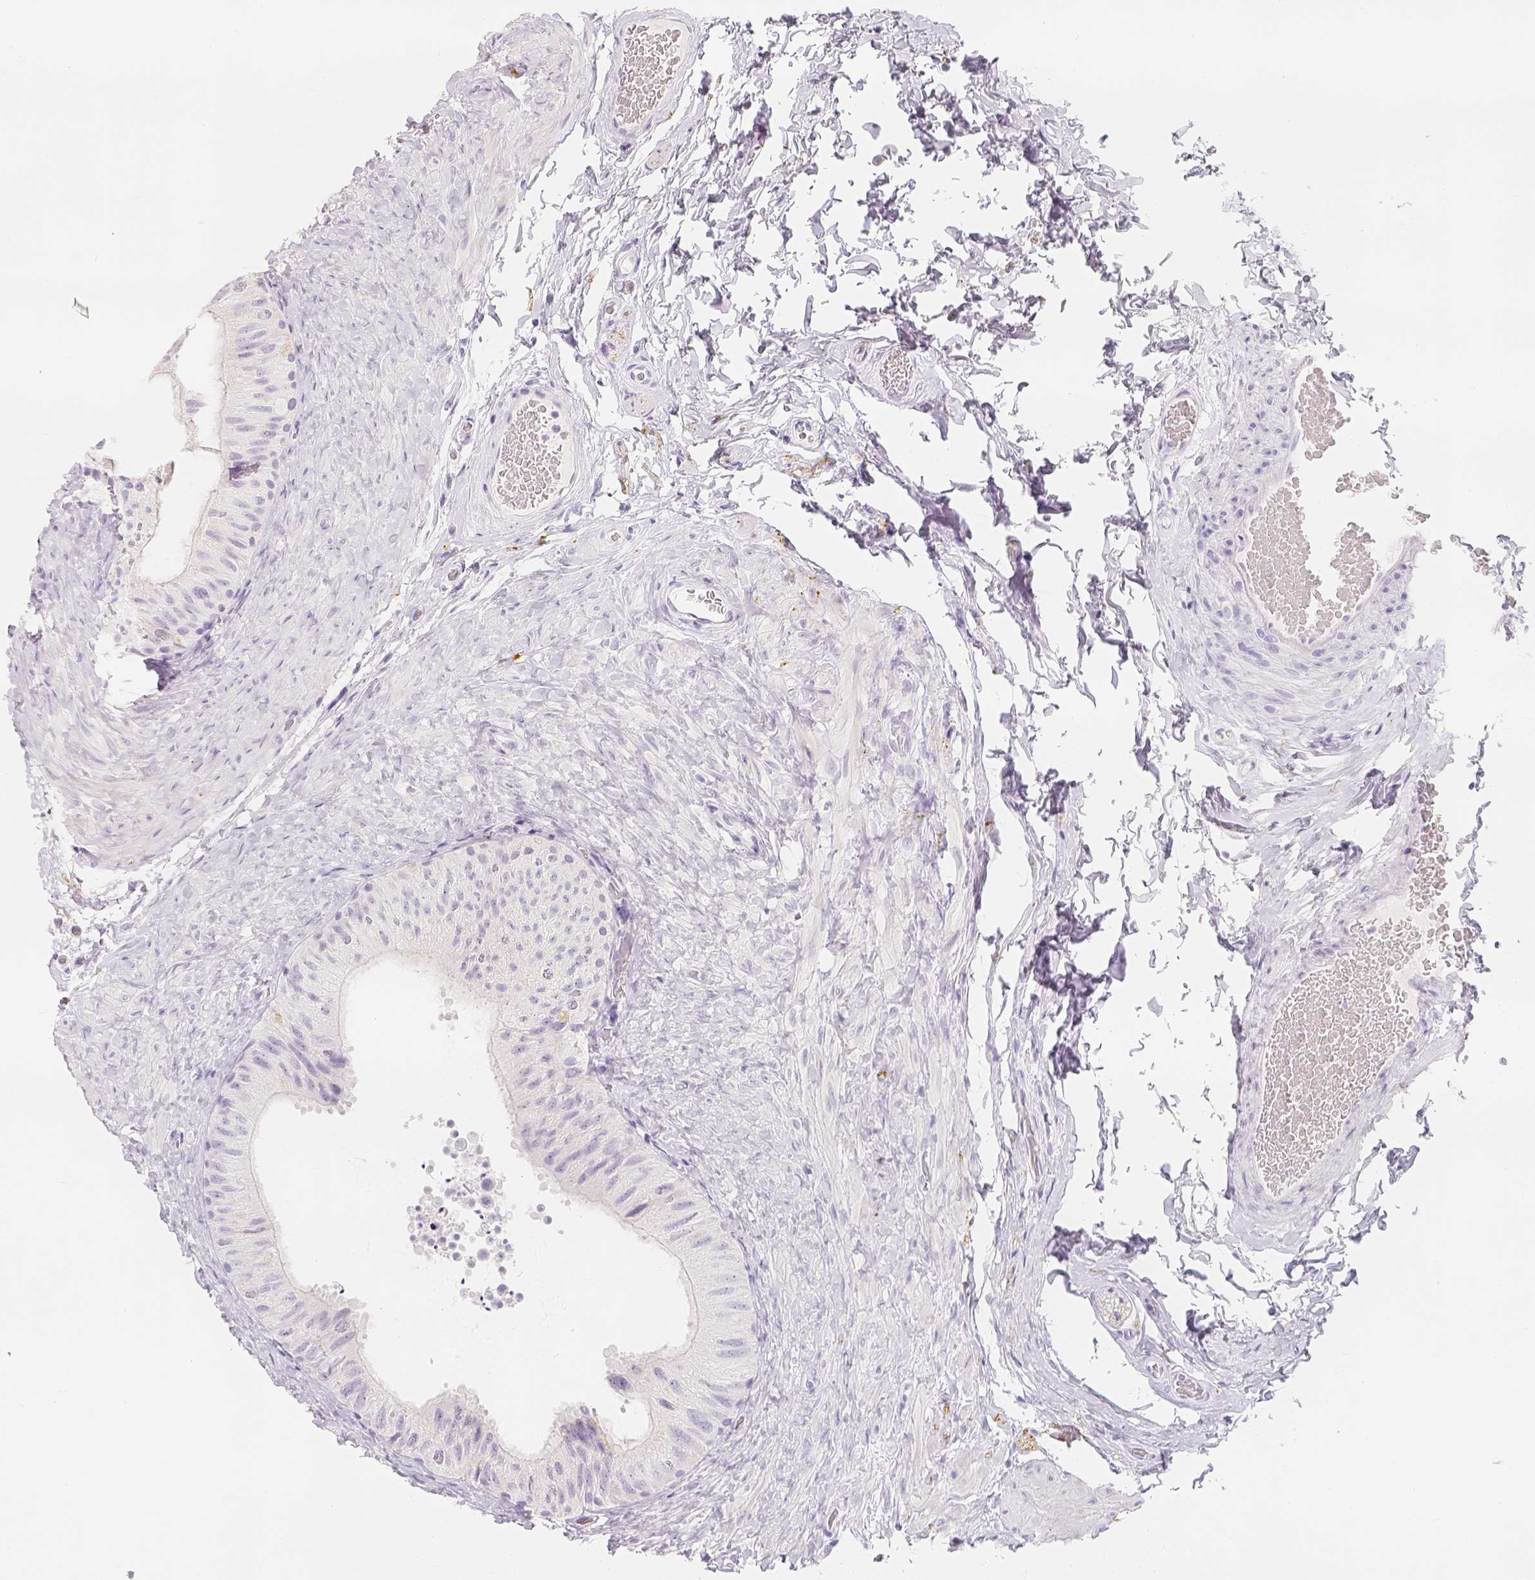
{"staining": {"intensity": "negative", "quantity": "none", "location": "none"}, "tissue": "epididymis", "cell_type": "Glandular cells", "image_type": "normal", "snomed": [{"axis": "morphology", "description": "Normal tissue, NOS"}, {"axis": "topography", "description": "Epididymis, spermatic cord, NOS"}, {"axis": "topography", "description": "Epididymis"}], "caption": "Glandular cells show no significant protein expression in benign epididymis. (IHC, brightfield microscopy, high magnification).", "gene": "SLC18A1", "patient": {"sex": "male", "age": 31}}